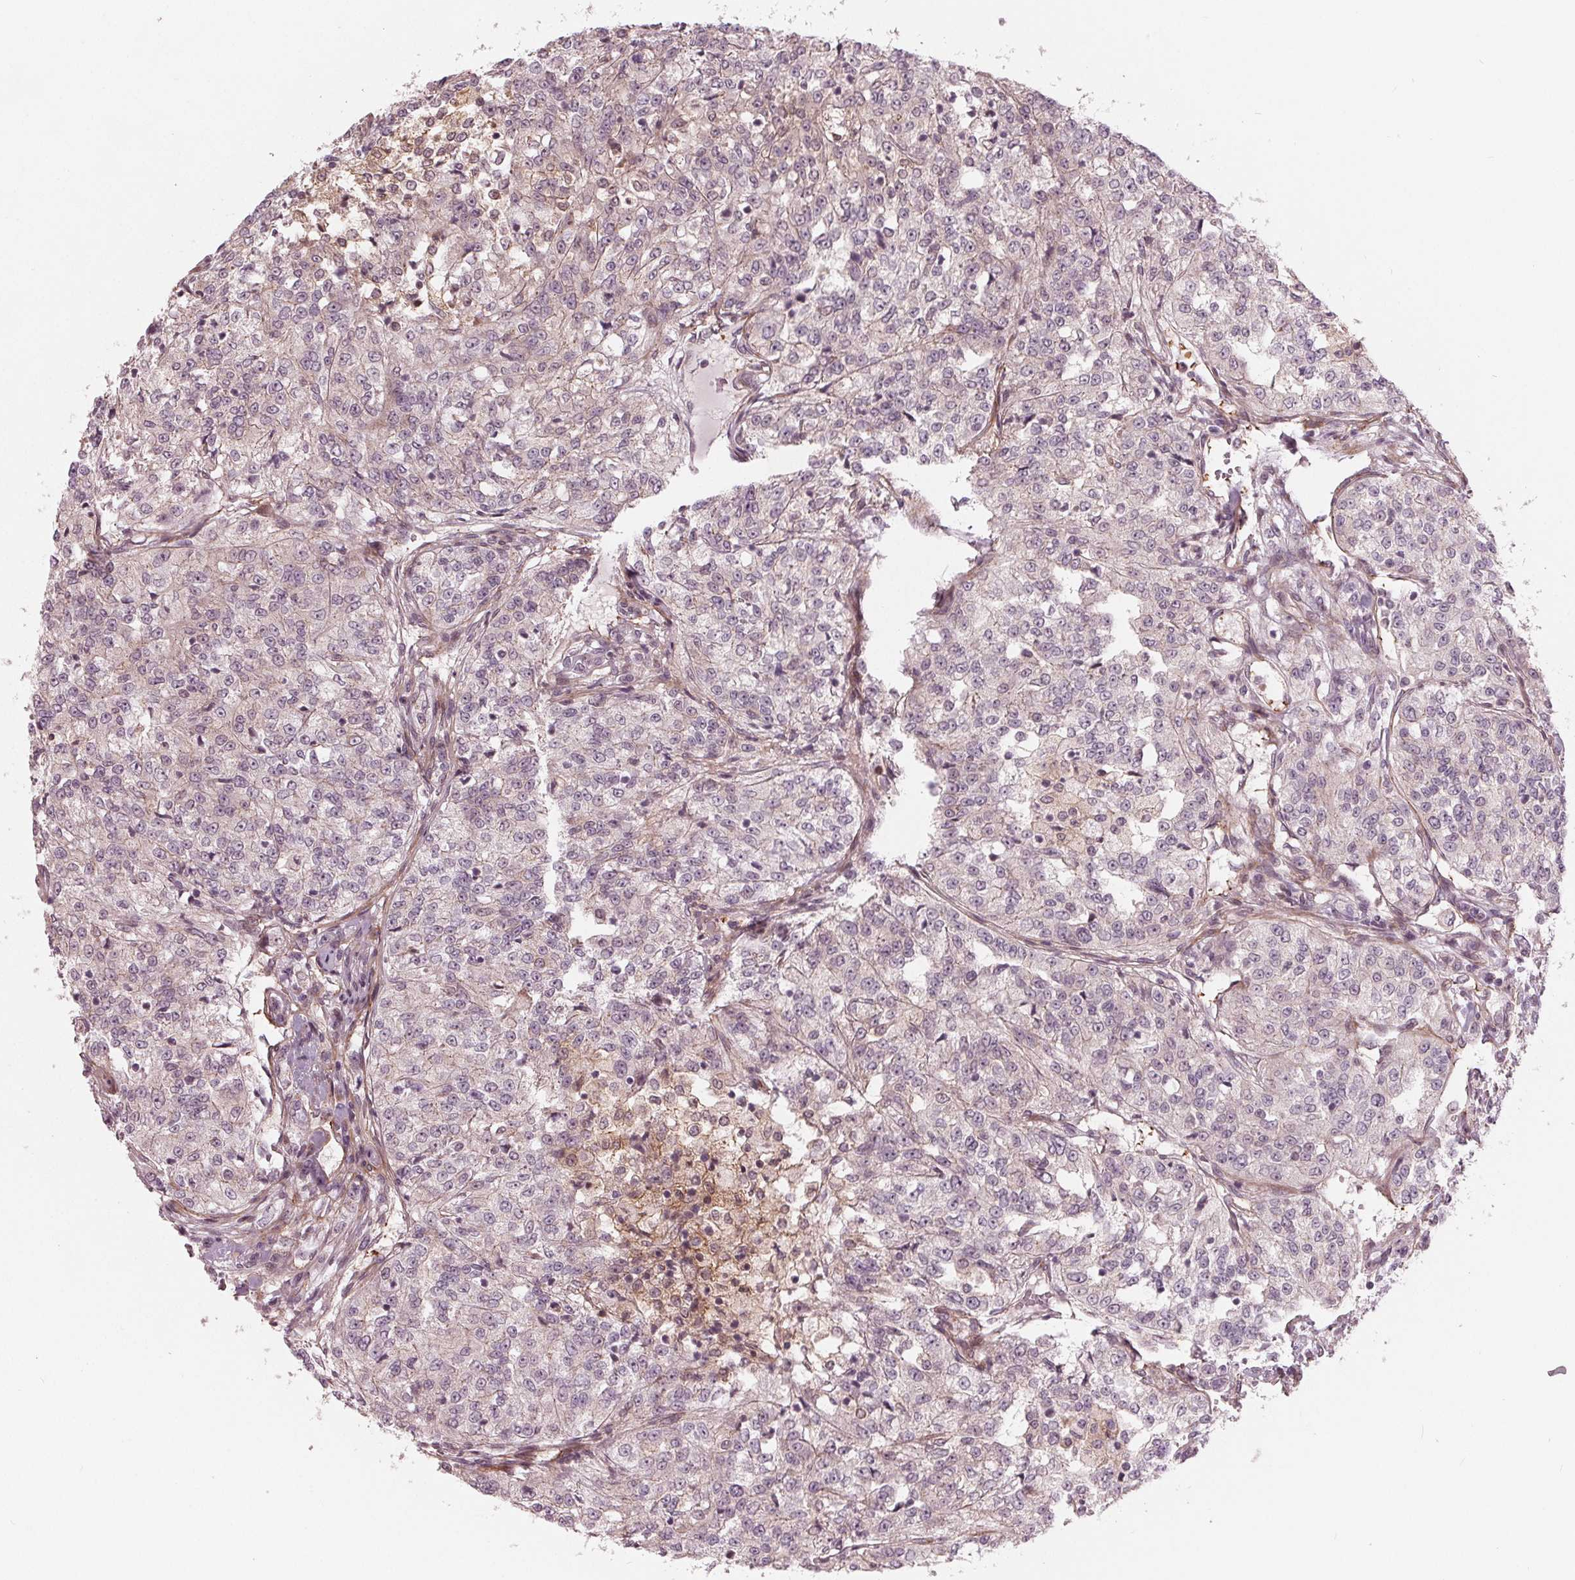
{"staining": {"intensity": "negative", "quantity": "none", "location": "none"}, "tissue": "renal cancer", "cell_type": "Tumor cells", "image_type": "cancer", "snomed": [{"axis": "morphology", "description": "Adenocarcinoma, NOS"}, {"axis": "topography", "description": "Kidney"}], "caption": "IHC micrograph of neoplastic tissue: renal adenocarcinoma stained with DAB displays no significant protein expression in tumor cells.", "gene": "TXNIP", "patient": {"sex": "female", "age": 63}}